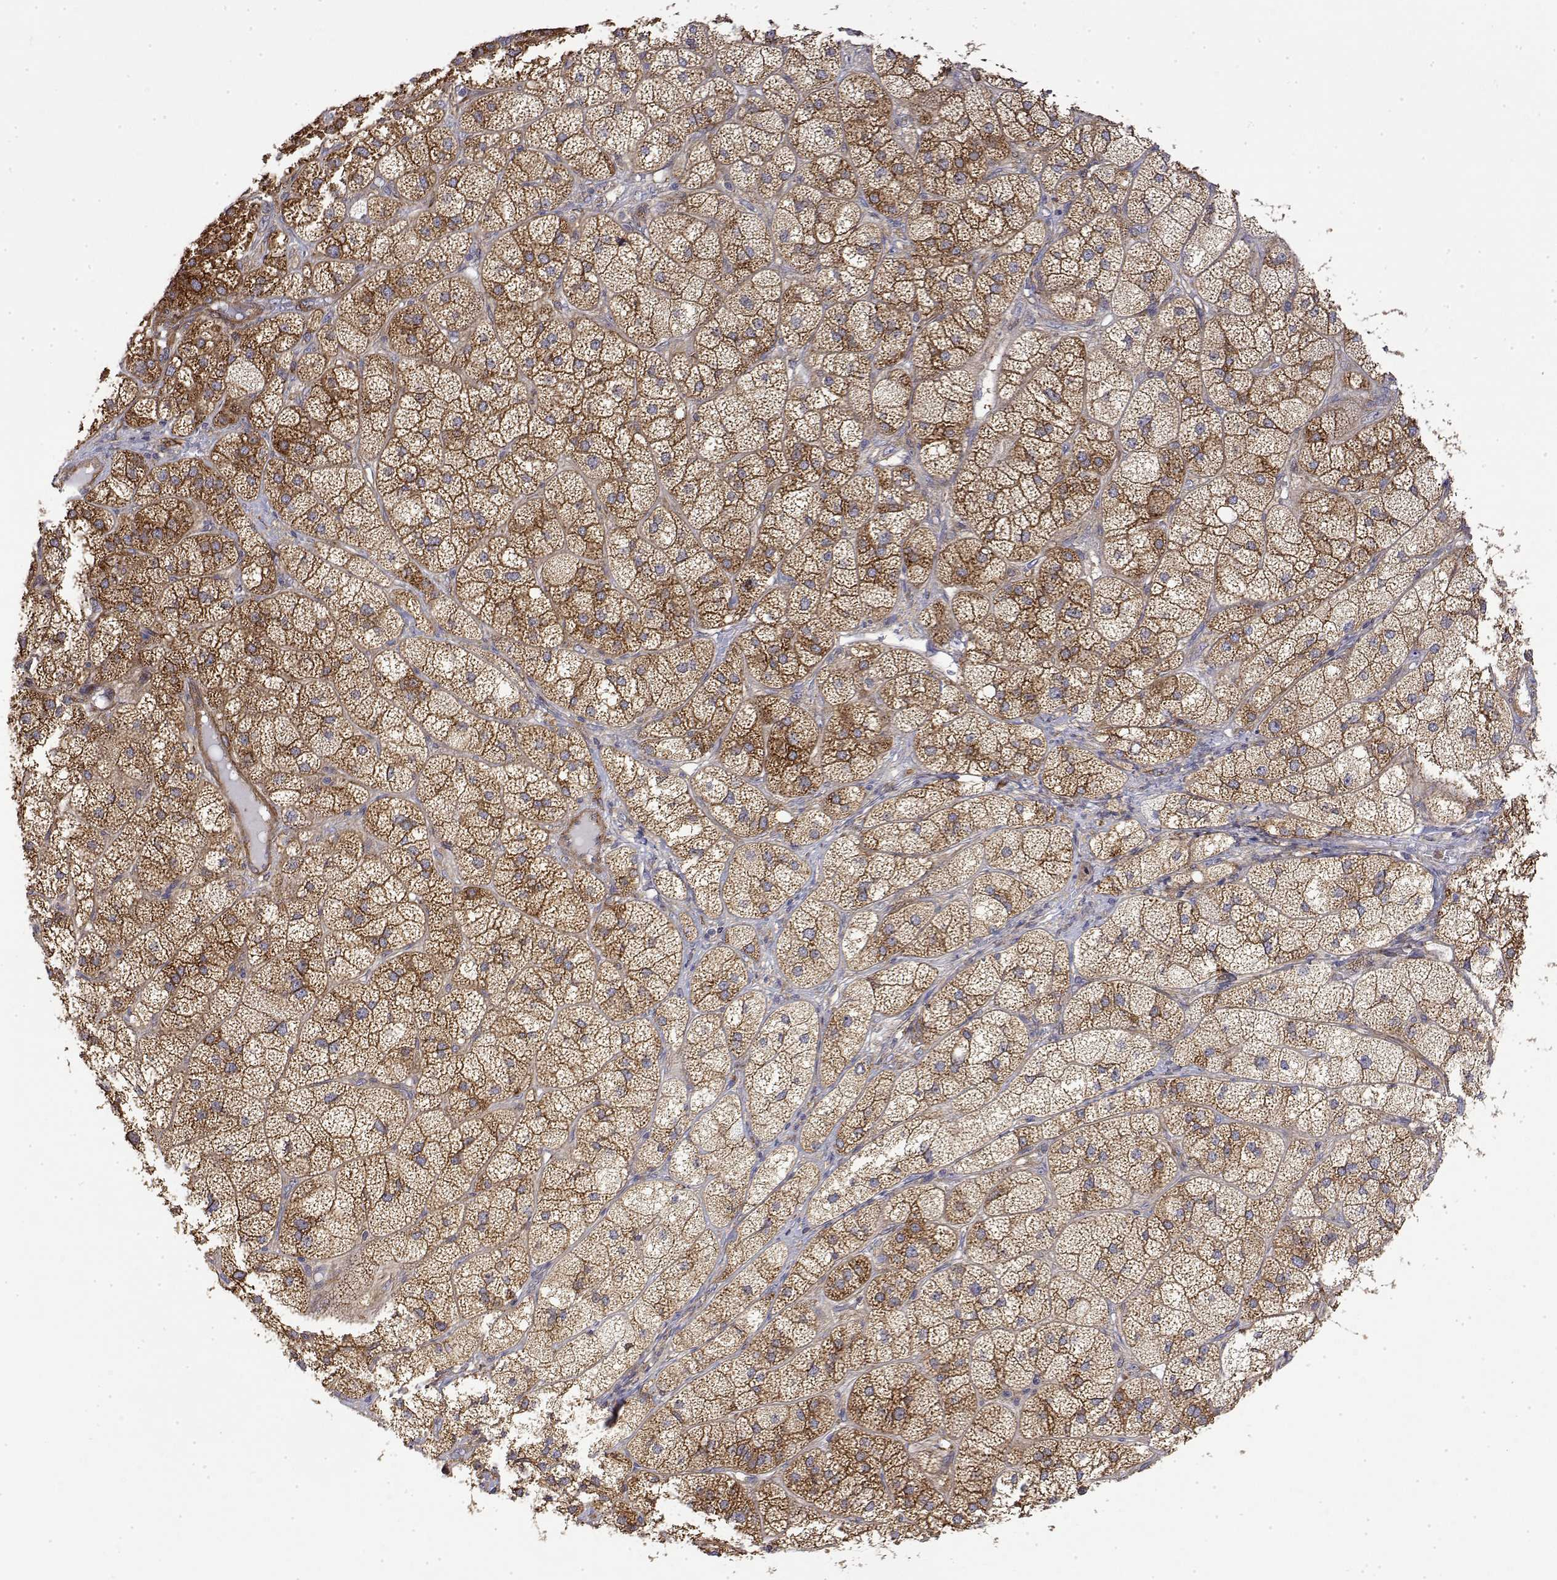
{"staining": {"intensity": "strong", "quantity": ">75%", "location": "cytoplasmic/membranous"}, "tissue": "adrenal gland", "cell_type": "Glandular cells", "image_type": "normal", "snomed": [{"axis": "morphology", "description": "Normal tissue, NOS"}, {"axis": "topography", "description": "Adrenal gland"}], "caption": "This image exhibits normal adrenal gland stained with immunohistochemistry to label a protein in brown. The cytoplasmic/membranous of glandular cells show strong positivity for the protein. Nuclei are counter-stained blue.", "gene": "PACSIN2", "patient": {"sex": "female", "age": 60}}